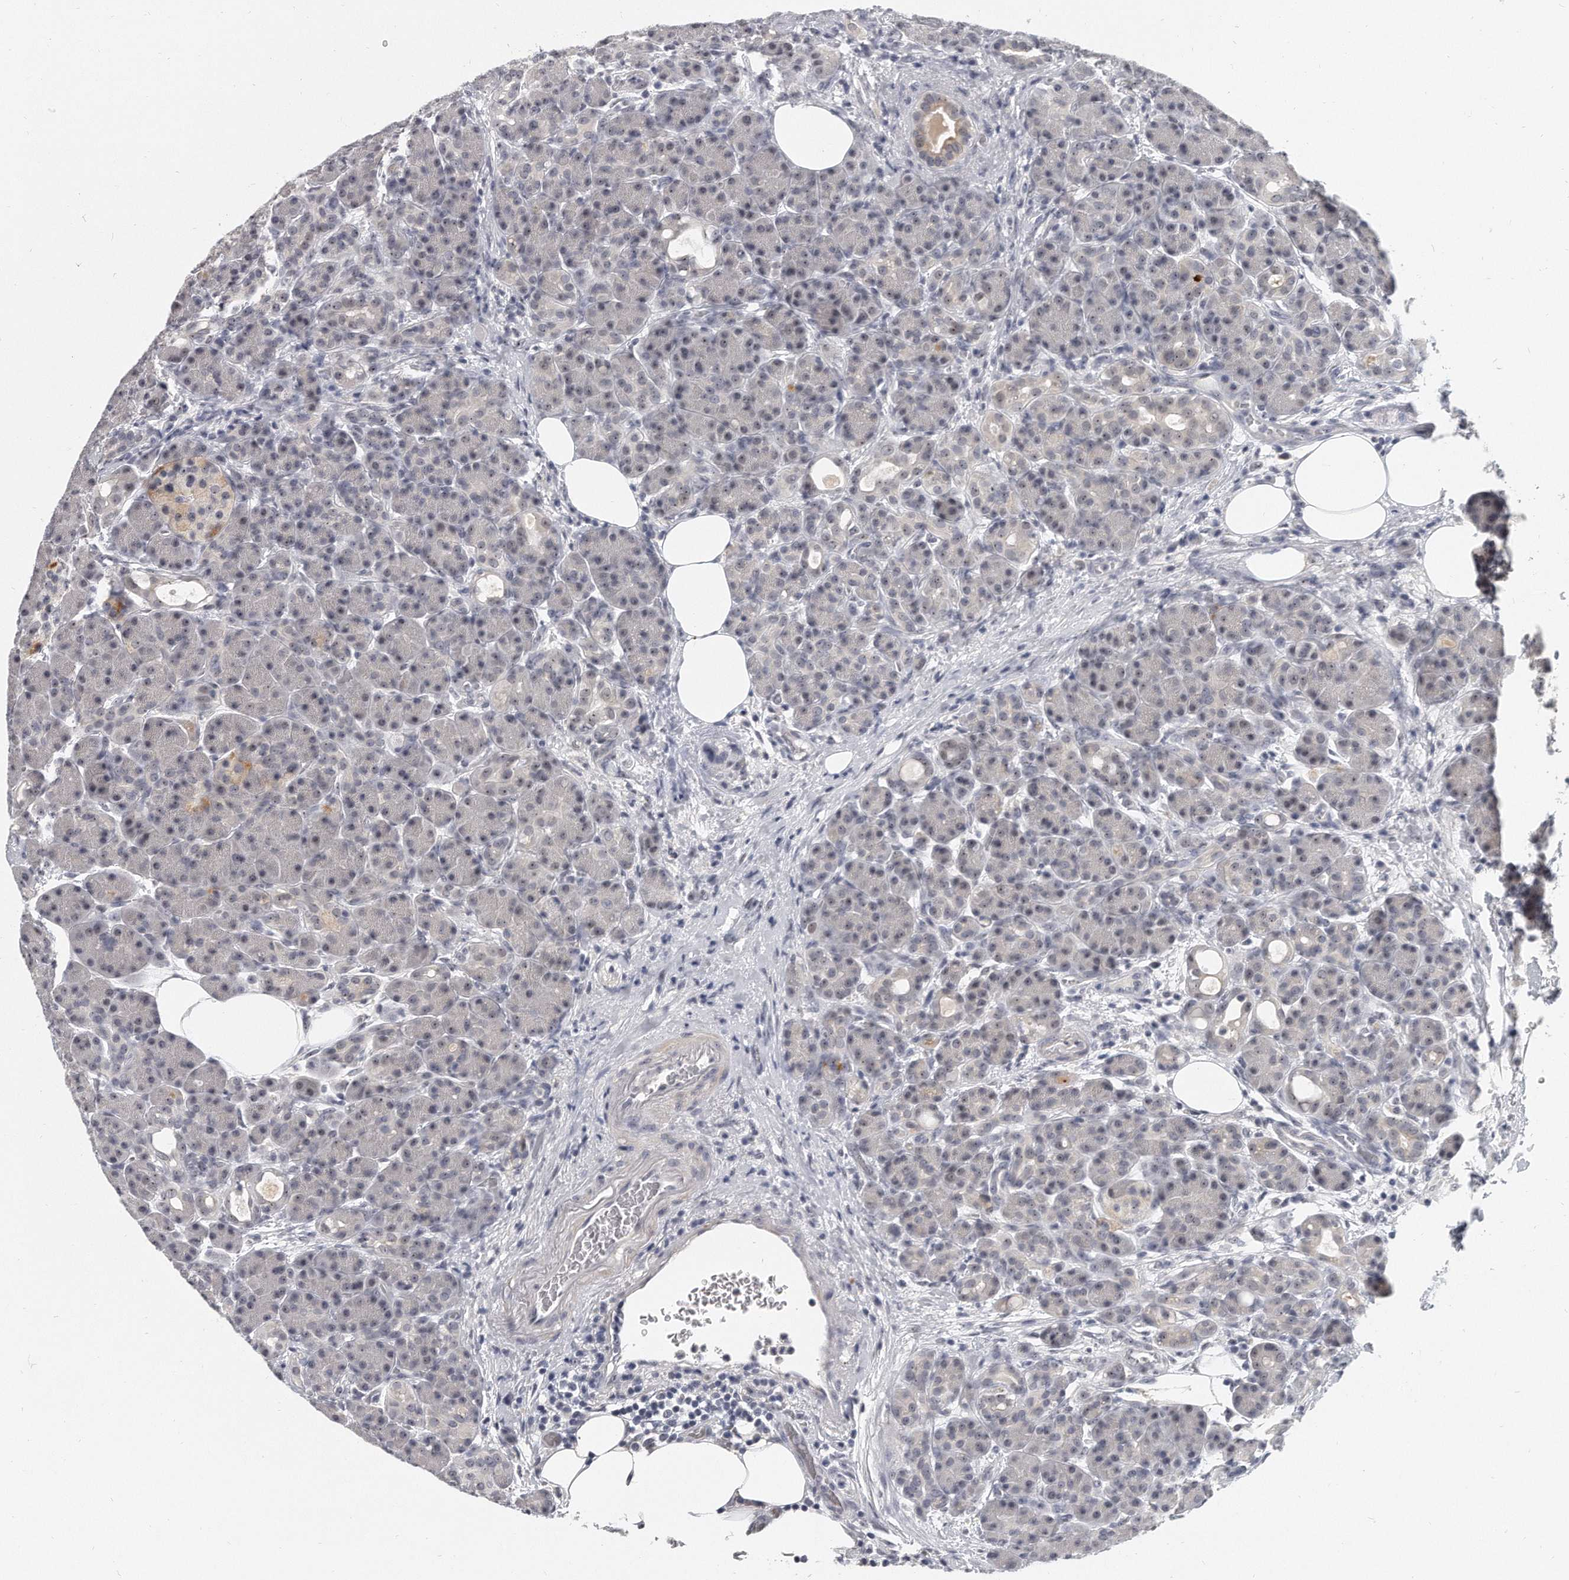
{"staining": {"intensity": "negative", "quantity": "none", "location": "none"}, "tissue": "pancreas", "cell_type": "Exocrine glandular cells", "image_type": "normal", "snomed": [{"axis": "morphology", "description": "Normal tissue, NOS"}, {"axis": "topography", "description": "Pancreas"}], "caption": "Immunohistochemistry (IHC) of normal human pancreas displays no staining in exocrine glandular cells.", "gene": "TFCP2L1", "patient": {"sex": "male", "age": 63}}